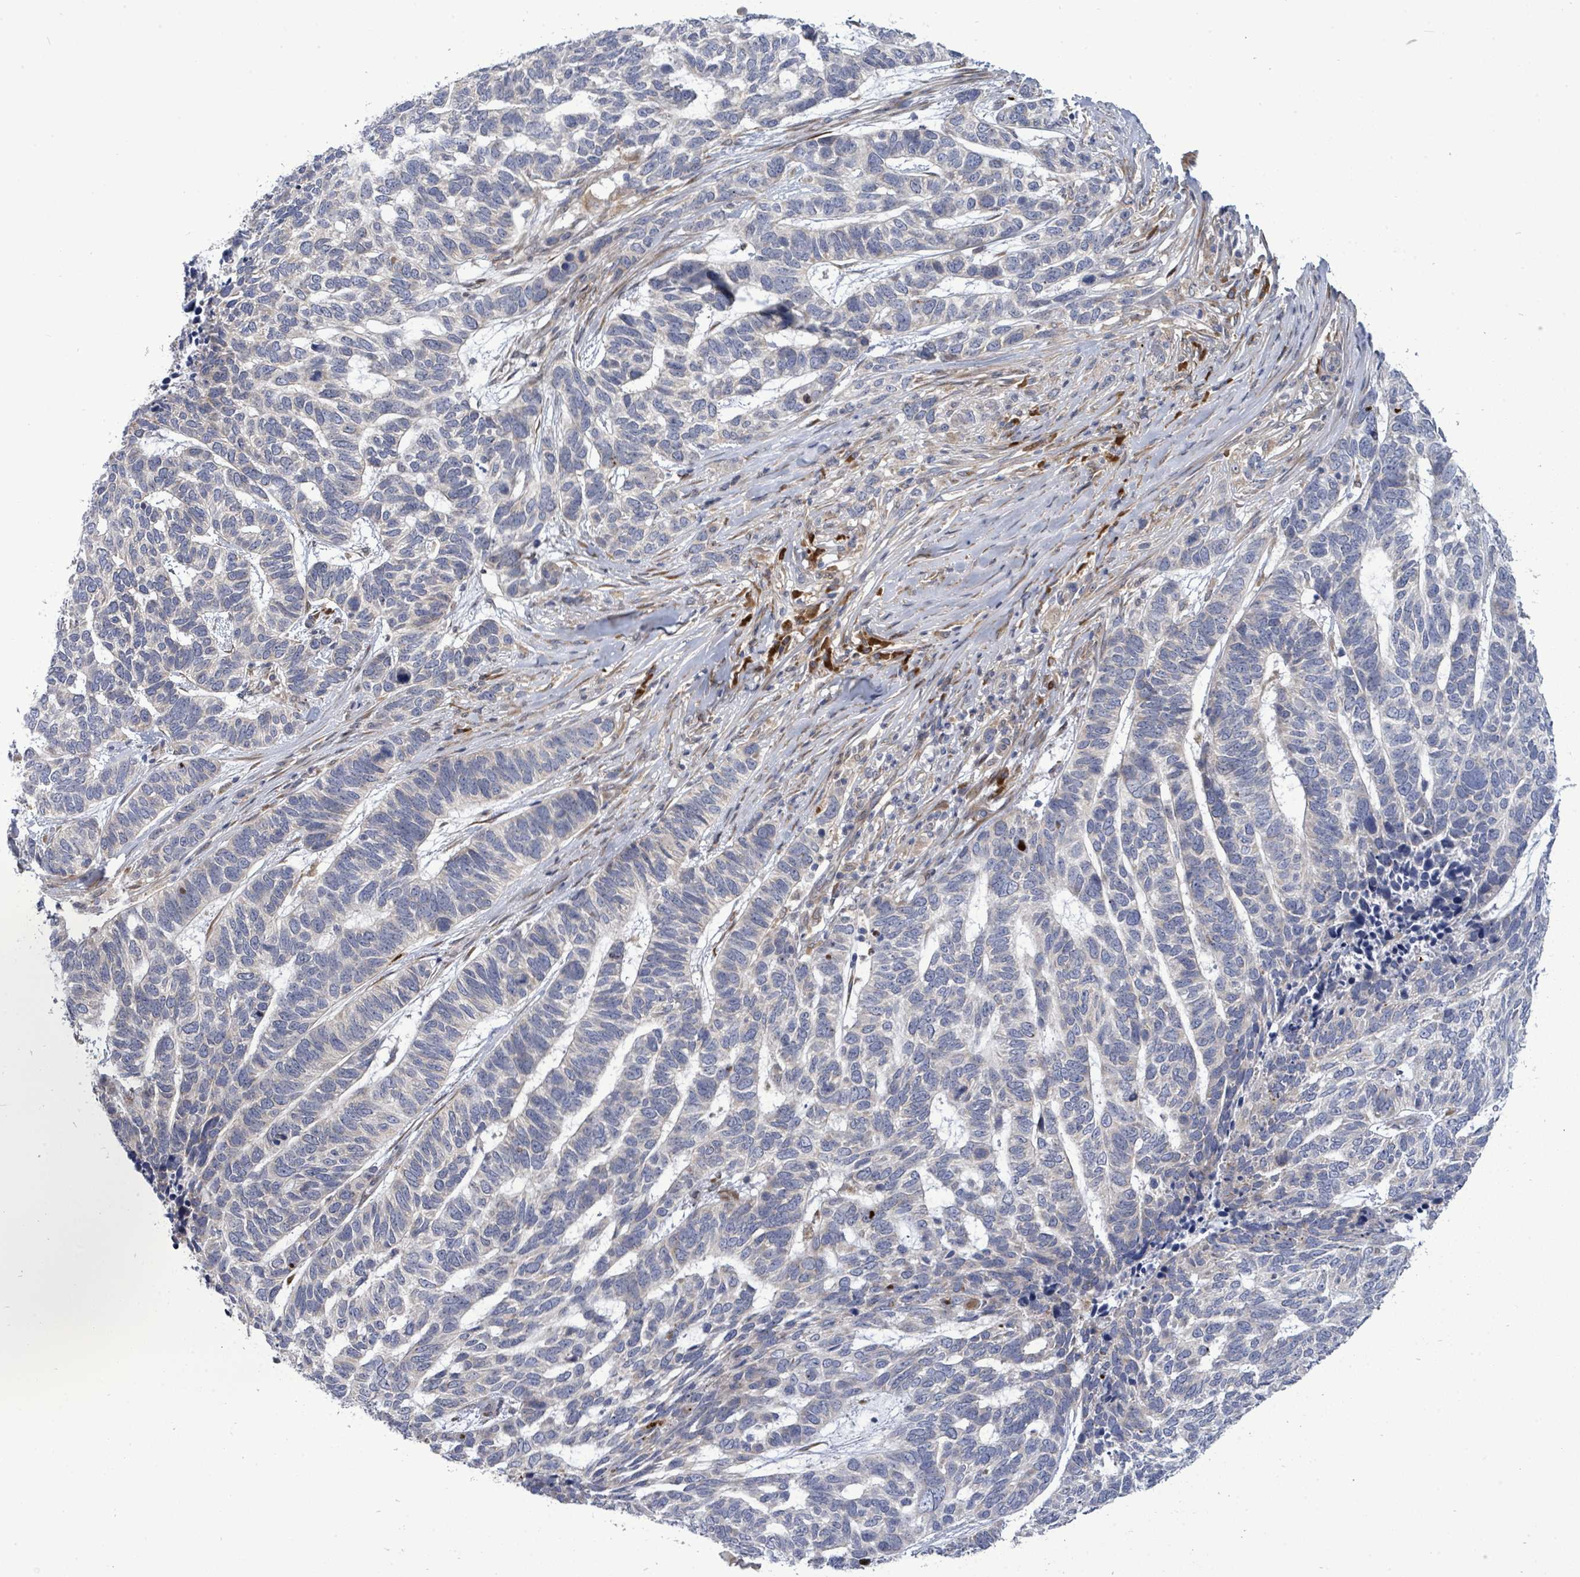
{"staining": {"intensity": "negative", "quantity": "none", "location": "none"}, "tissue": "skin cancer", "cell_type": "Tumor cells", "image_type": "cancer", "snomed": [{"axis": "morphology", "description": "Basal cell carcinoma"}, {"axis": "topography", "description": "Skin"}], "caption": "IHC of skin basal cell carcinoma exhibits no positivity in tumor cells.", "gene": "SAR1A", "patient": {"sex": "female", "age": 65}}